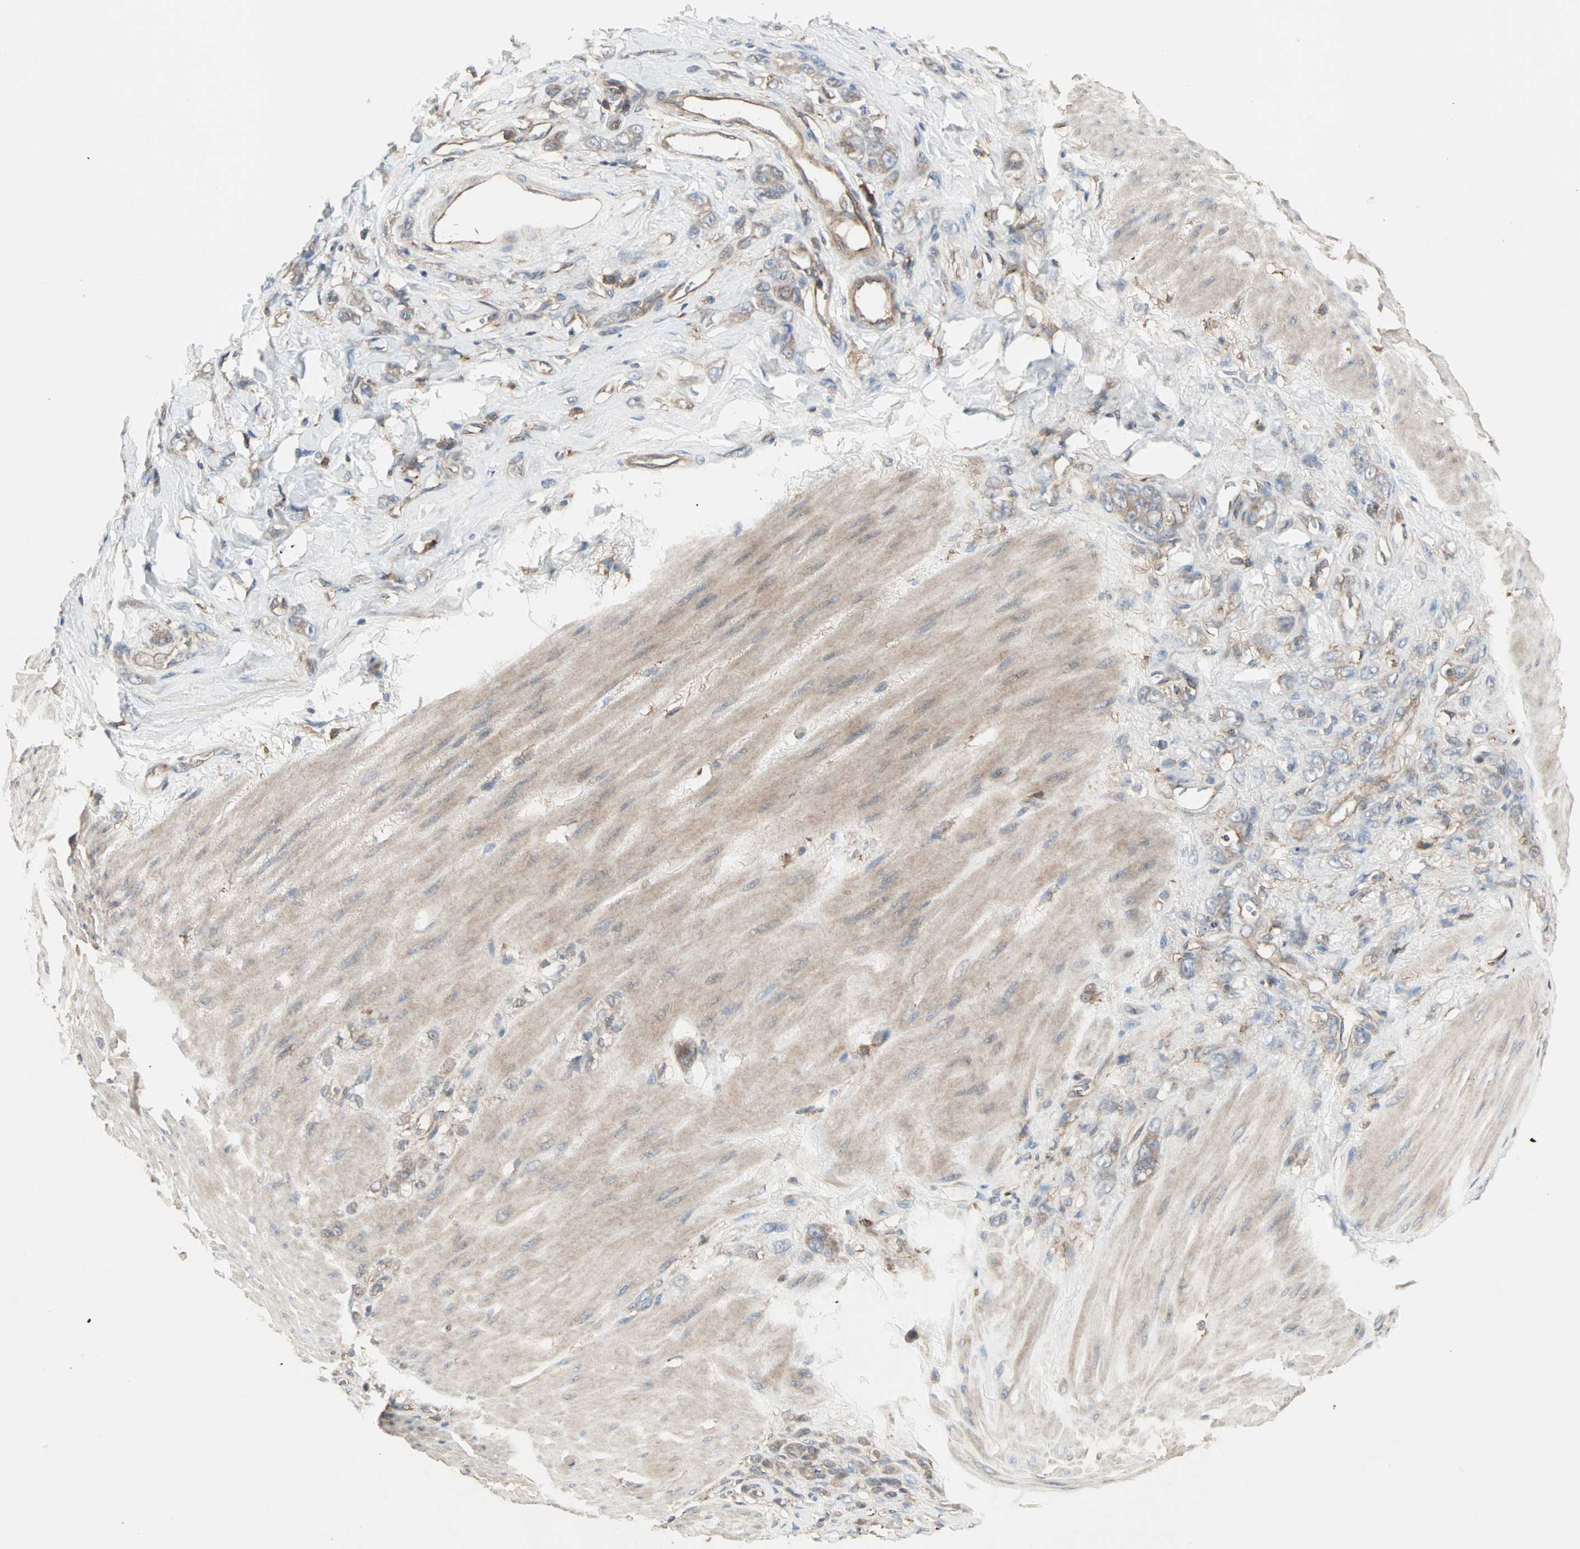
{"staining": {"intensity": "moderate", "quantity": ">75%", "location": "cytoplasmic/membranous"}, "tissue": "stomach cancer", "cell_type": "Tumor cells", "image_type": "cancer", "snomed": [{"axis": "morphology", "description": "Adenocarcinoma, NOS"}, {"axis": "topography", "description": "Stomach"}], "caption": "Adenocarcinoma (stomach) tissue exhibits moderate cytoplasmic/membranous staining in about >75% of tumor cells", "gene": "GNAI2", "patient": {"sex": "male", "age": 82}}